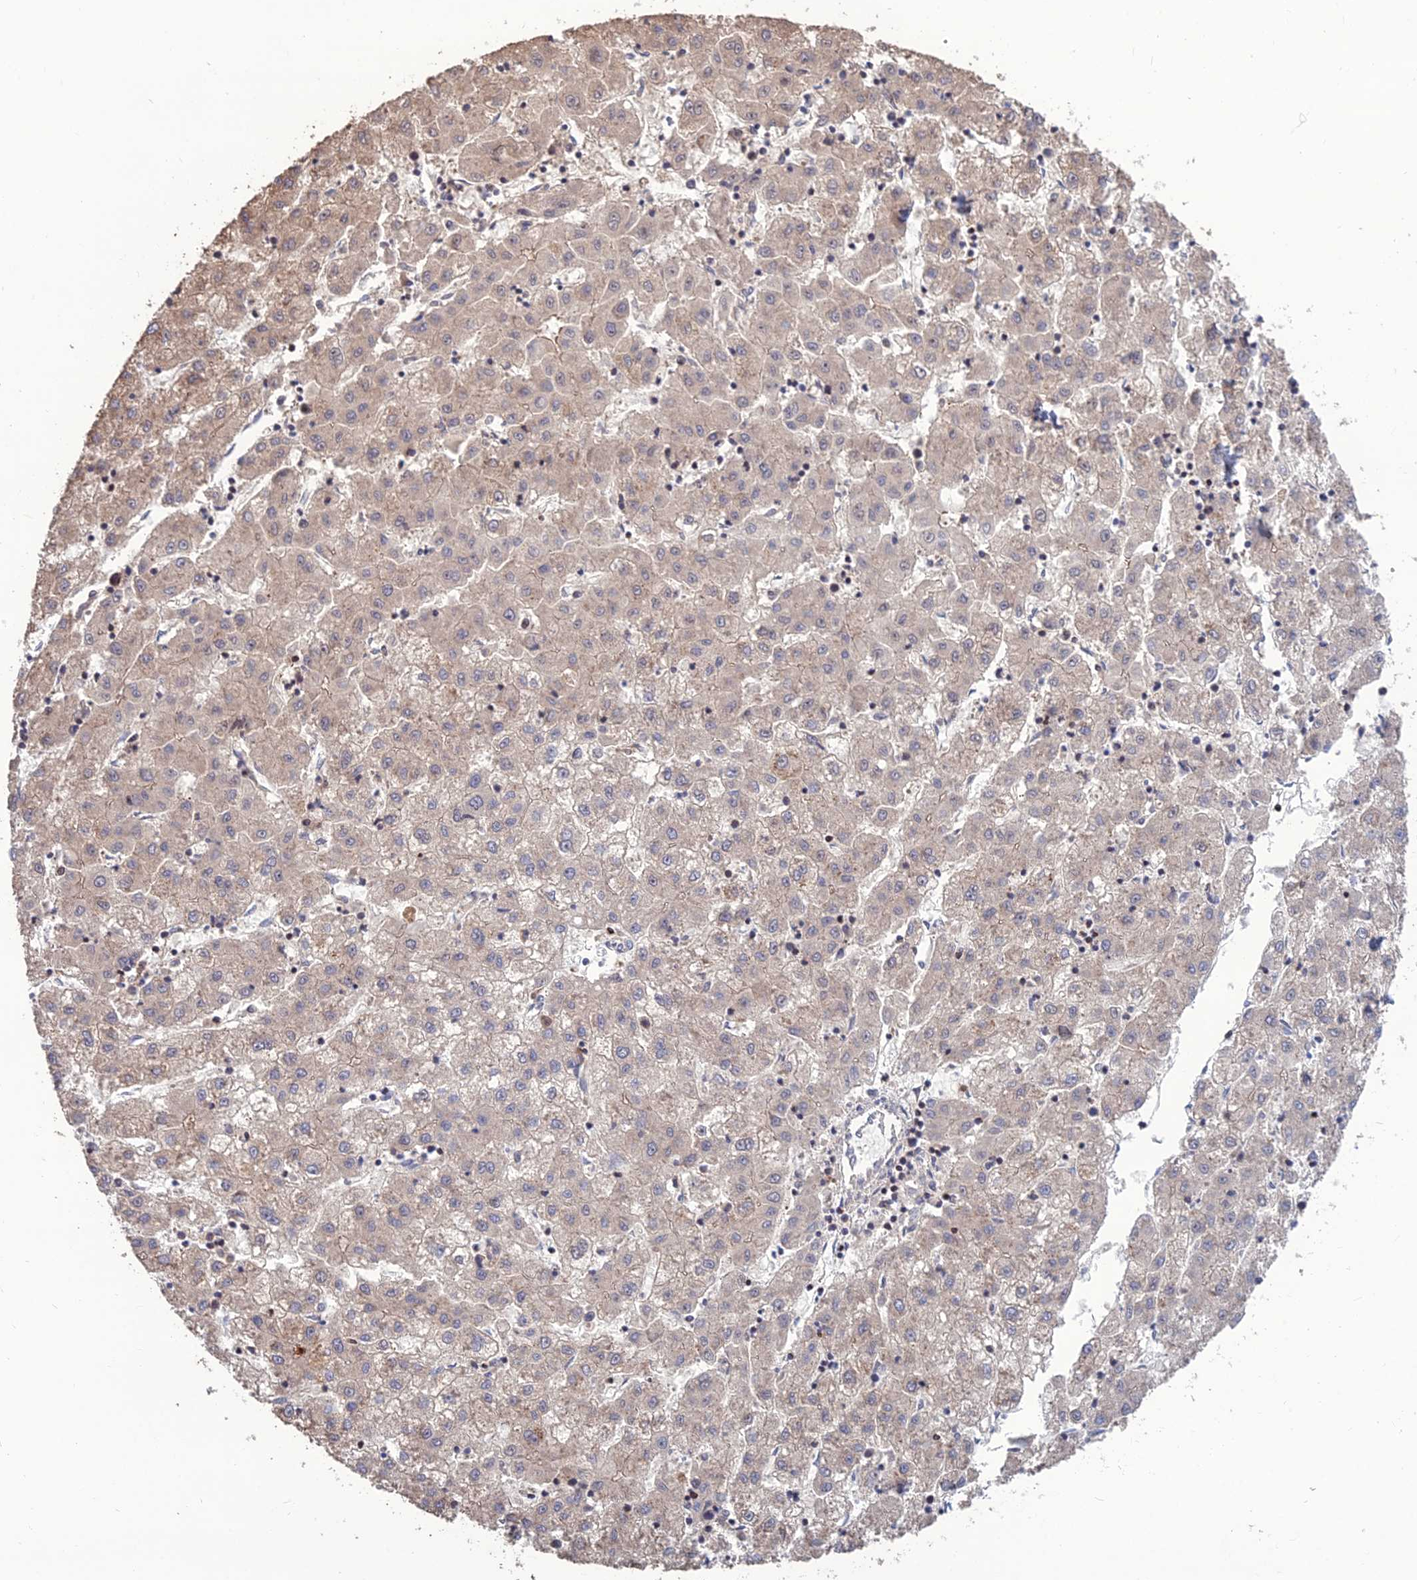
{"staining": {"intensity": "weak", "quantity": "25%-75%", "location": "cytoplasmic/membranous"}, "tissue": "liver cancer", "cell_type": "Tumor cells", "image_type": "cancer", "snomed": [{"axis": "morphology", "description": "Carcinoma, Hepatocellular, NOS"}, {"axis": "topography", "description": "Liver"}], "caption": "Immunohistochemical staining of human liver cancer (hepatocellular carcinoma) exhibits weak cytoplasmic/membranous protein staining in about 25%-75% of tumor cells.", "gene": "RIC8B", "patient": {"sex": "male", "age": 72}}